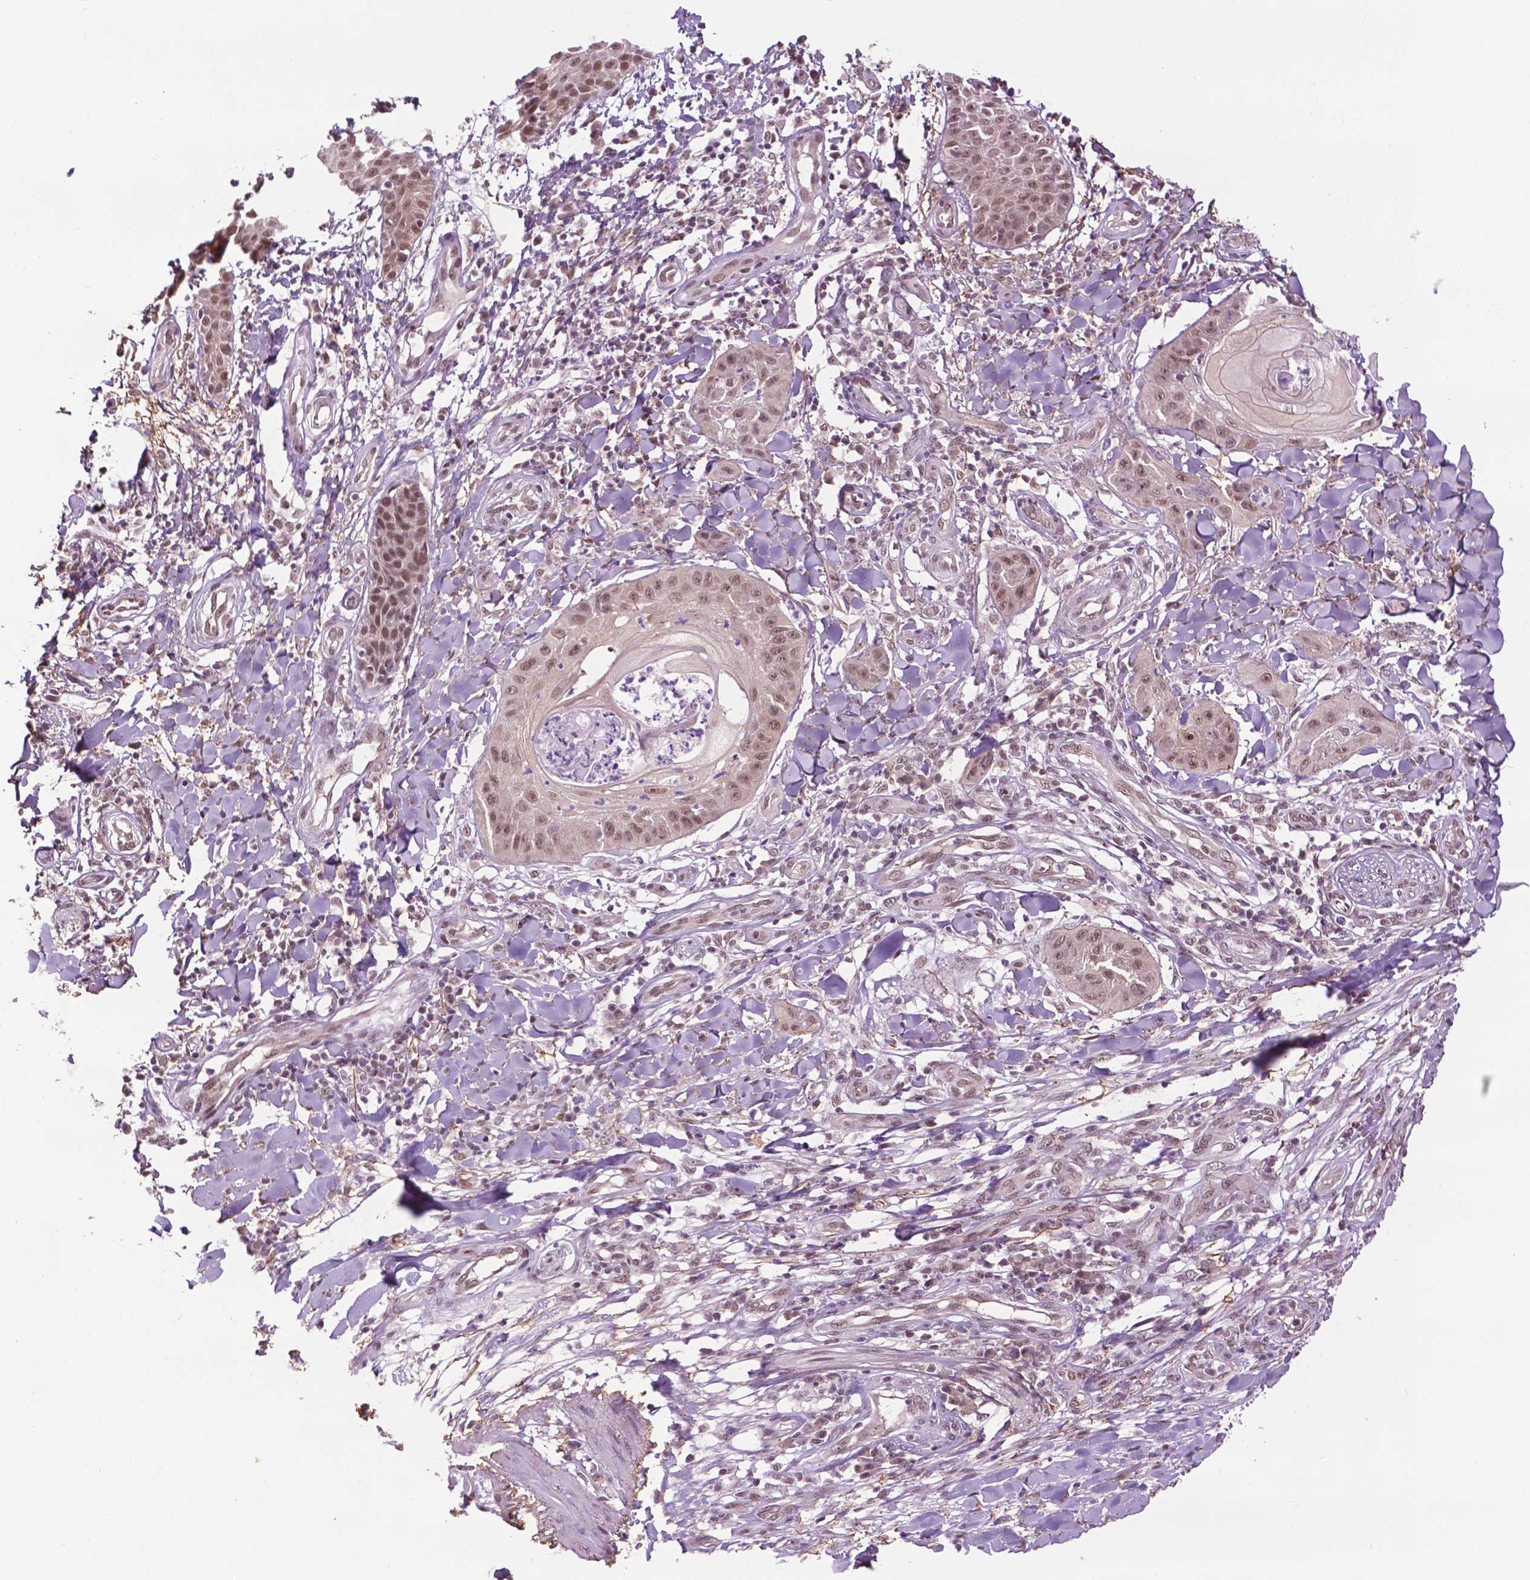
{"staining": {"intensity": "moderate", "quantity": ">75%", "location": "nuclear"}, "tissue": "skin cancer", "cell_type": "Tumor cells", "image_type": "cancer", "snomed": [{"axis": "morphology", "description": "Squamous cell carcinoma, NOS"}, {"axis": "topography", "description": "Skin"}], "caption": "Immunohistochemistry staining of skin cancer, which exhibits medium levels of moderate nuclear expression in about >75% of tumor cells indicating moderate nuclear protein staining. The staining was performed using DAB (brown) for protein detection and nuclei were counterstained in hematoxylin (blue).", "gene": "UBQLN4", "patient": {"sex": "male", "age": 70}}